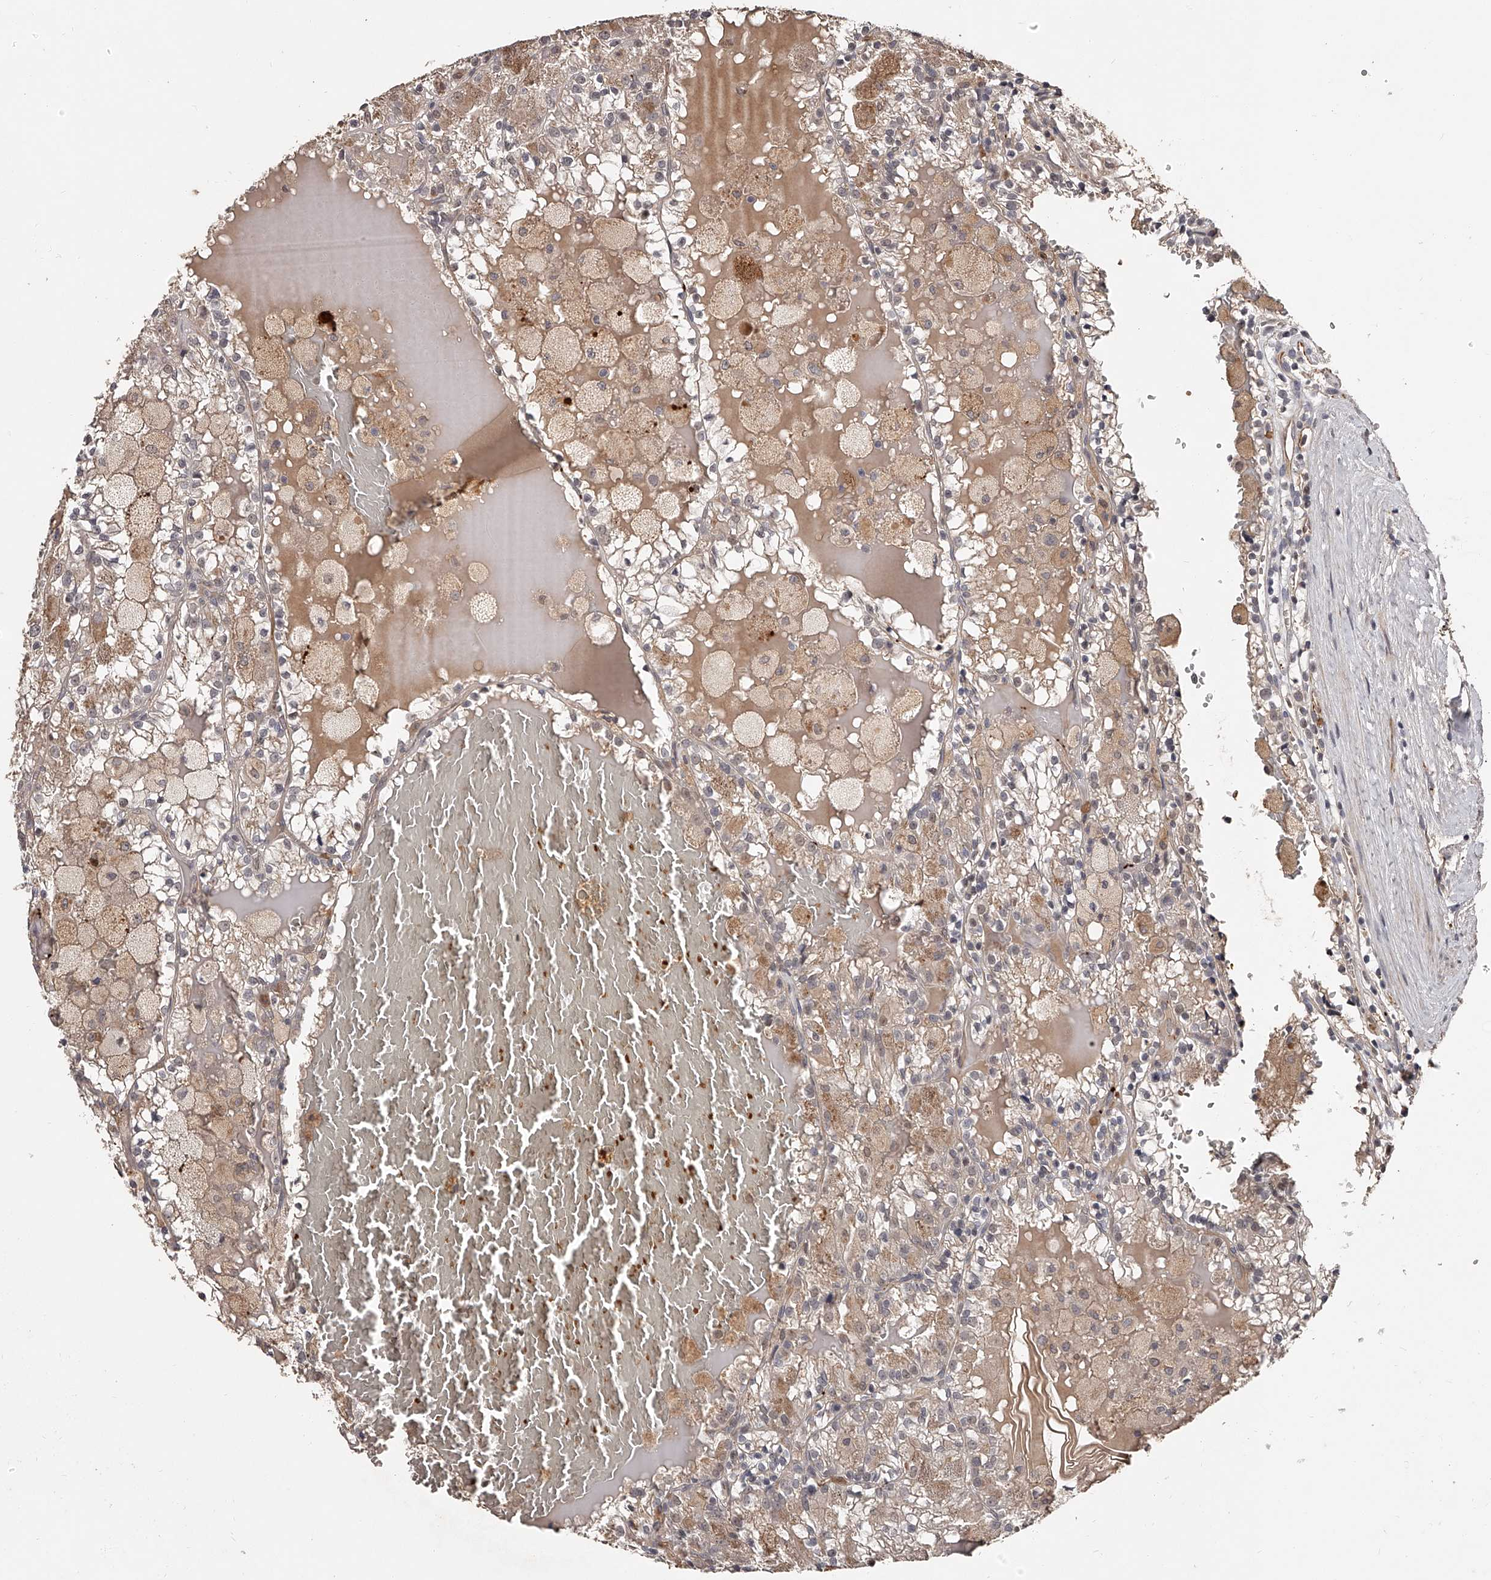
{"staining": {"intensity": "weak", "quantity": "25%-75%", "location": "cytoplasmic/membranous"}, "tissue": "renal cancer", "cell_type": "Tumor cells", "image_type": "cancer", "snomed": [{"axis": "morphology", "description": "Adenocarcinoma, NOS"}, {"axis": "topography", "description": "Kidney"}], "caption": "Immunohistochemical staining of renal cancer shows weak cytoplasmic/membranous protein positivity in approximately 25%-75% of tumor cells.", "gene": "URGCP", "patient": {"sex": "female", "age": 56}}